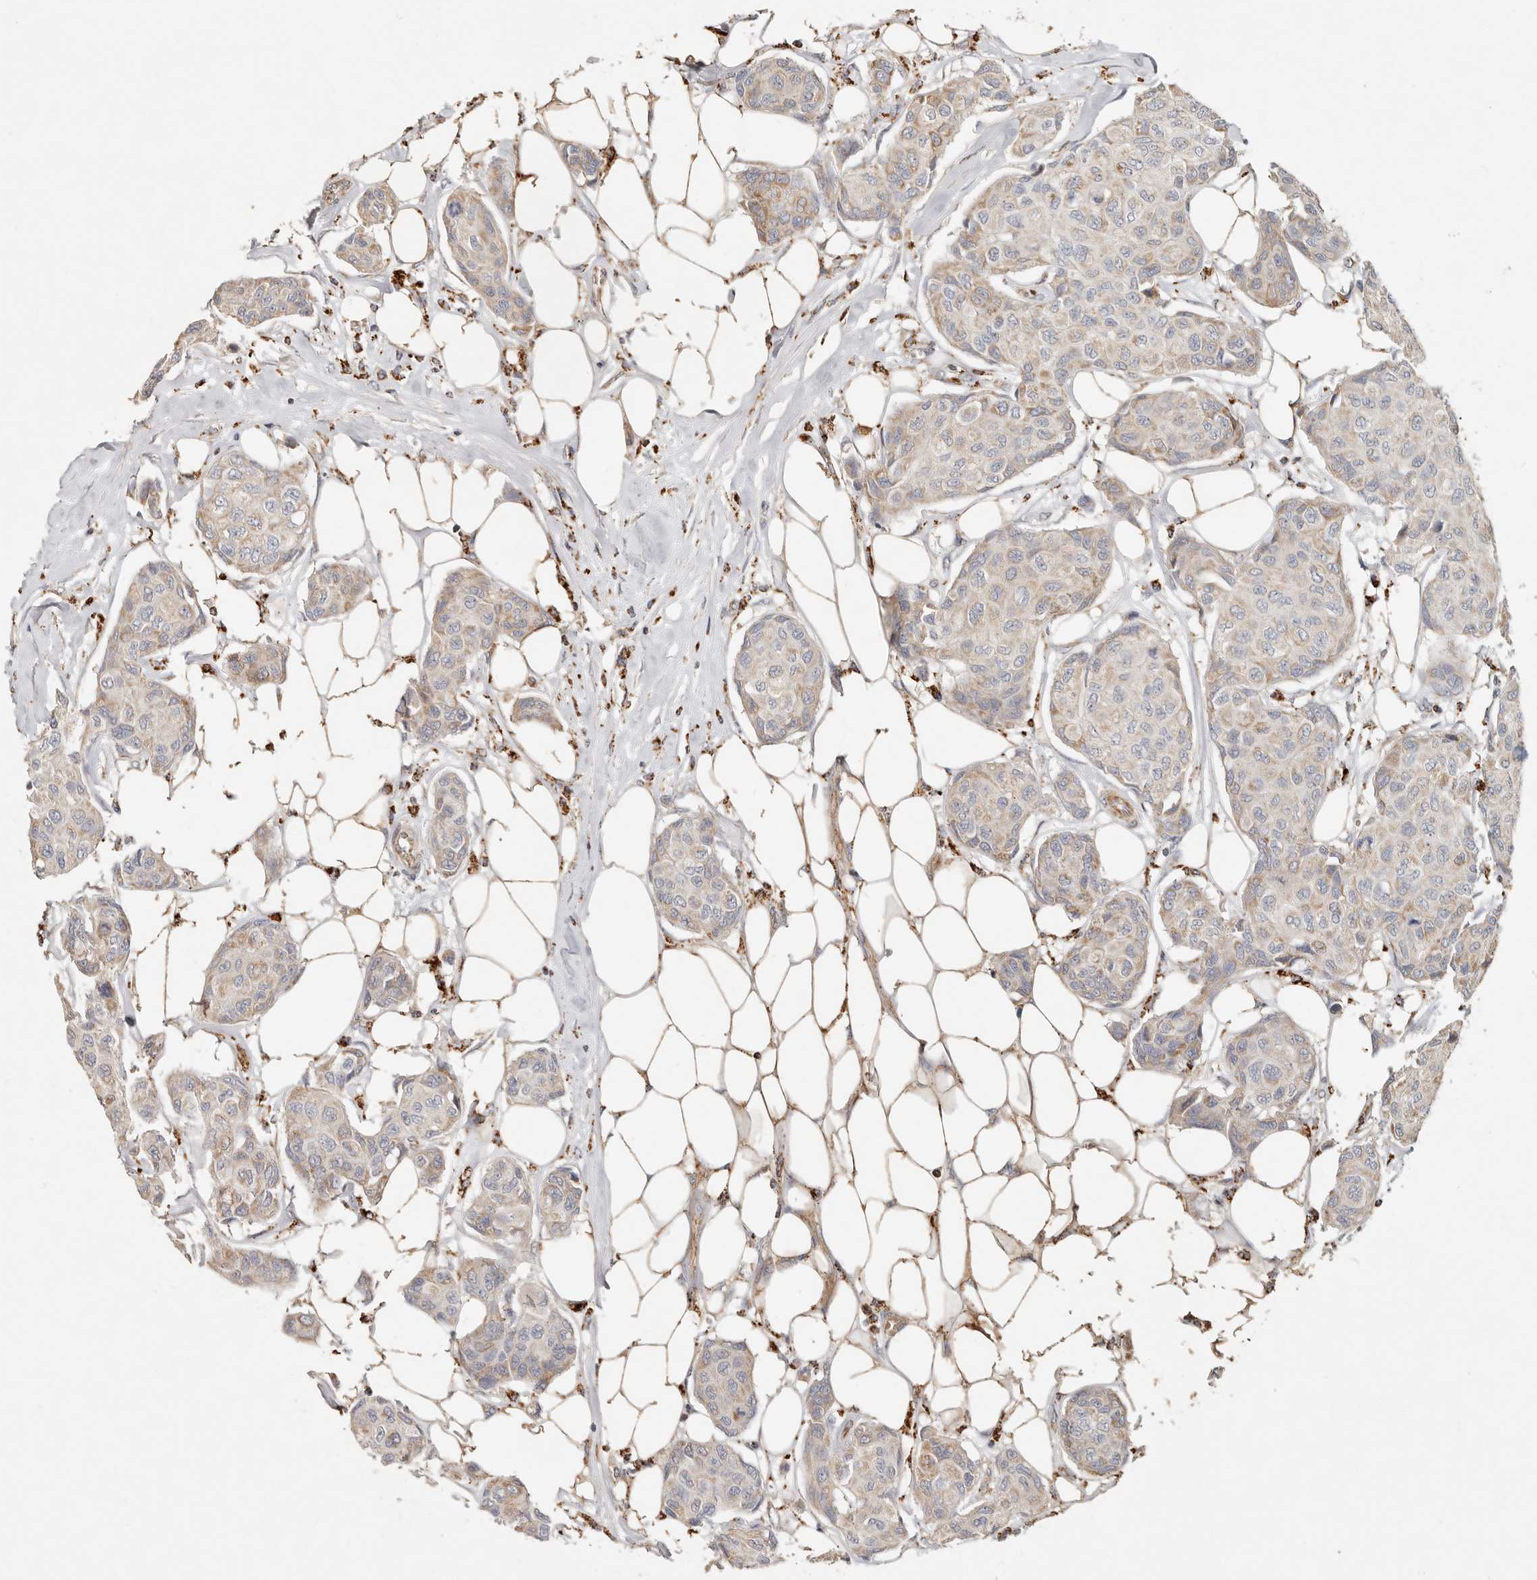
{"staining": {"intensity": "weak", "quantity": "25%-75%", "location": "cytoplasmic/membranous"}, "tissue": "breast cancer", "cell_type": "Tumor cells", "image_type": "cancer", "snomed": [{"axis": "morphology", "description": "Duct carcinoma"}, {"axis": "topography", "description": "Breast"}], "caption": "DAB (3,3'-diaminobenzidine) immunohistochemical staining of breast cancer (infiltrating ductal carcinoma) displays weak cytoplasmic/membranous protein staining in approximately 25%-75% of tumor cells.", "gene": "ARHGEF10L", "patient": {"sex": "female", "age": 80}}